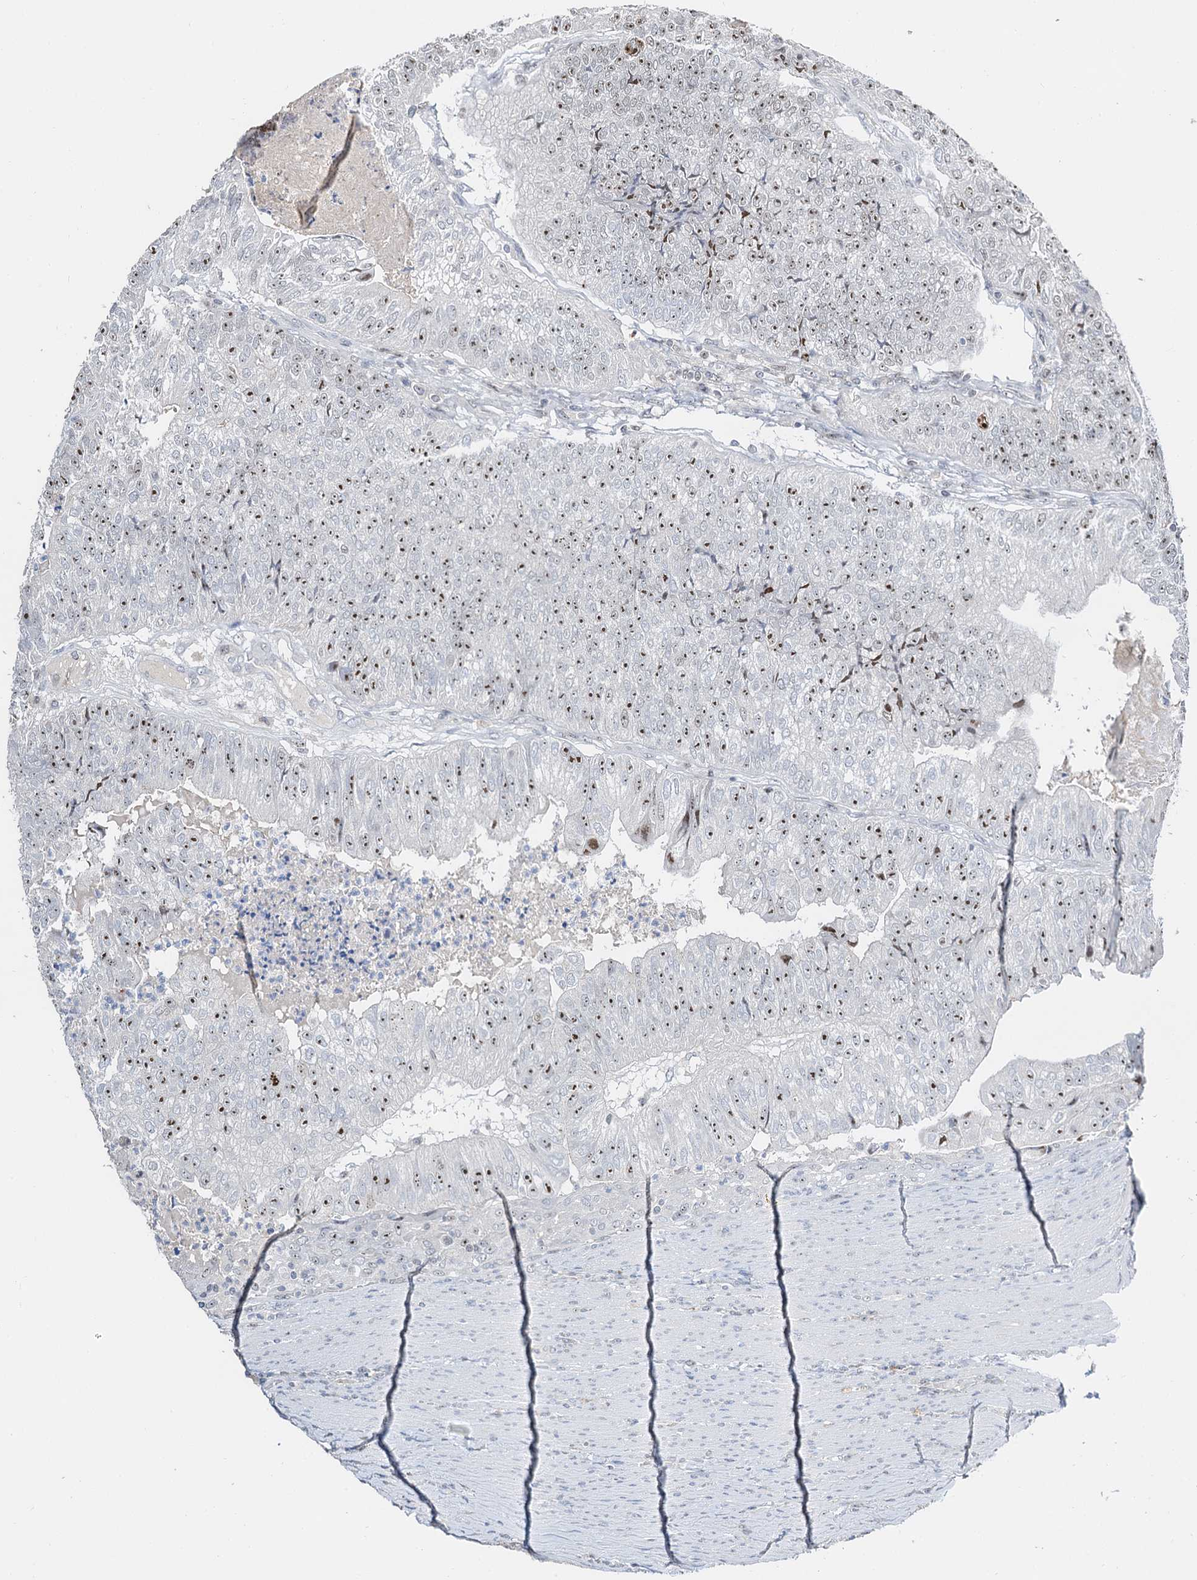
{"staining": {"intensity": "moderate", "quantity": ">75%", "location": "nuclear"}, "tissue": "colorectal cancer", "cell_type": "Tumor cells", "image_type": "cancer", "snomed": [{"axis": "morphology", "description": "Adenocarcinoma, NOS"}, {"axis": "topography", "description": "Colon"}], "caption": "IHC of colorectal cancer reveals medium levels of moderate nuclear expression in approximately >75% of tumor cells.", "gene": "NOP2", "patient": {"sex": "female", "age": 67}}